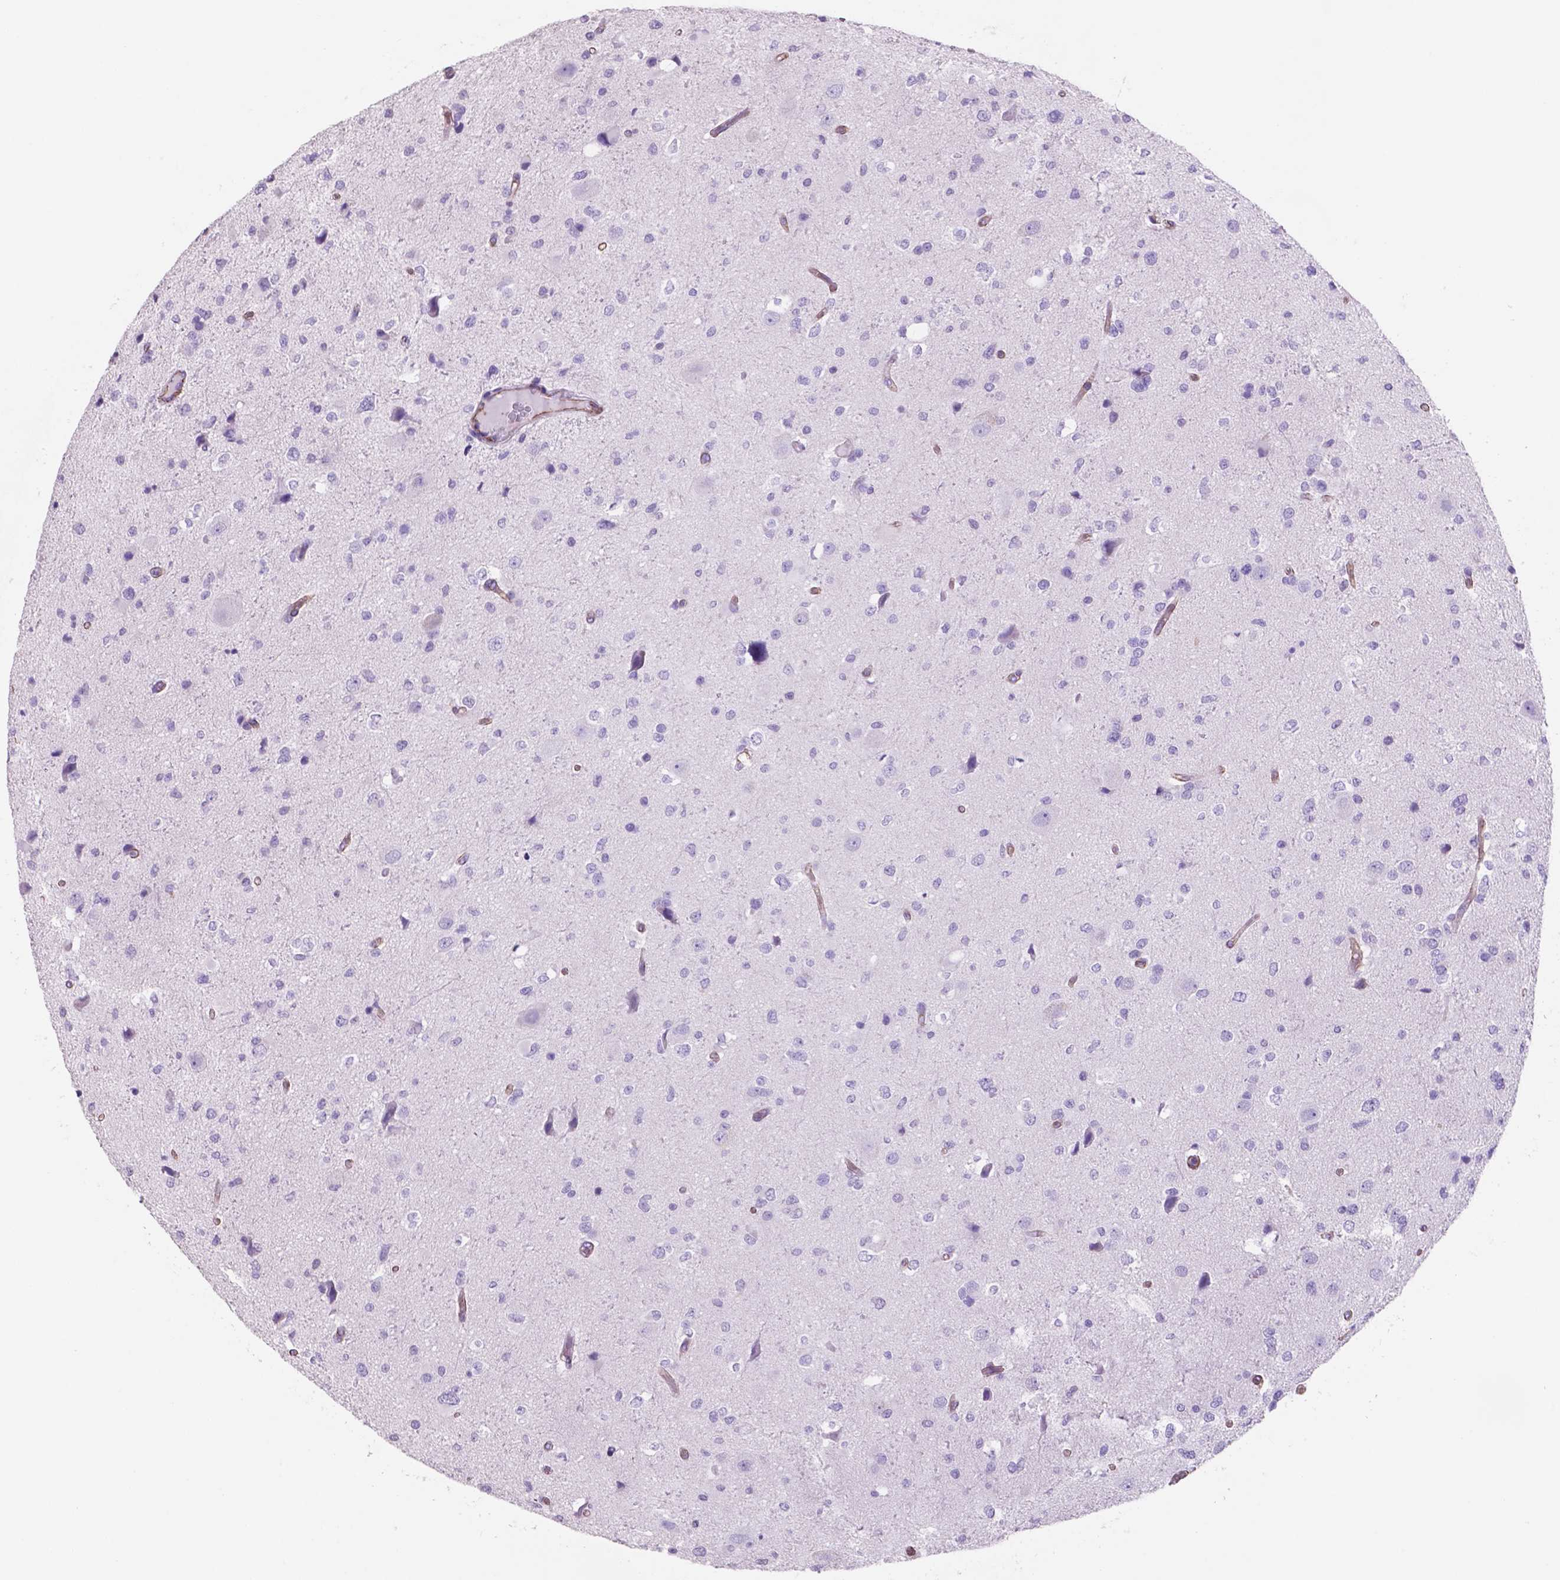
{"staining": {"intensity": "negative", "quantity": "none", "location": "none"}, "tissue": "glioma", "cell_type": "Tumor cells", "image_type": "cancer", "snomed": [{"axis": "morphology", "description": "Glioma, malignant, Low grade"}, {"axis": "topography", "description": "Brain"}], "caption": "DAB immunohistochemical staining of glioma shows no significant positivity in tumor cells.", "gene": "TOR2A", "patient": {"sex": "female", "age": 32}}